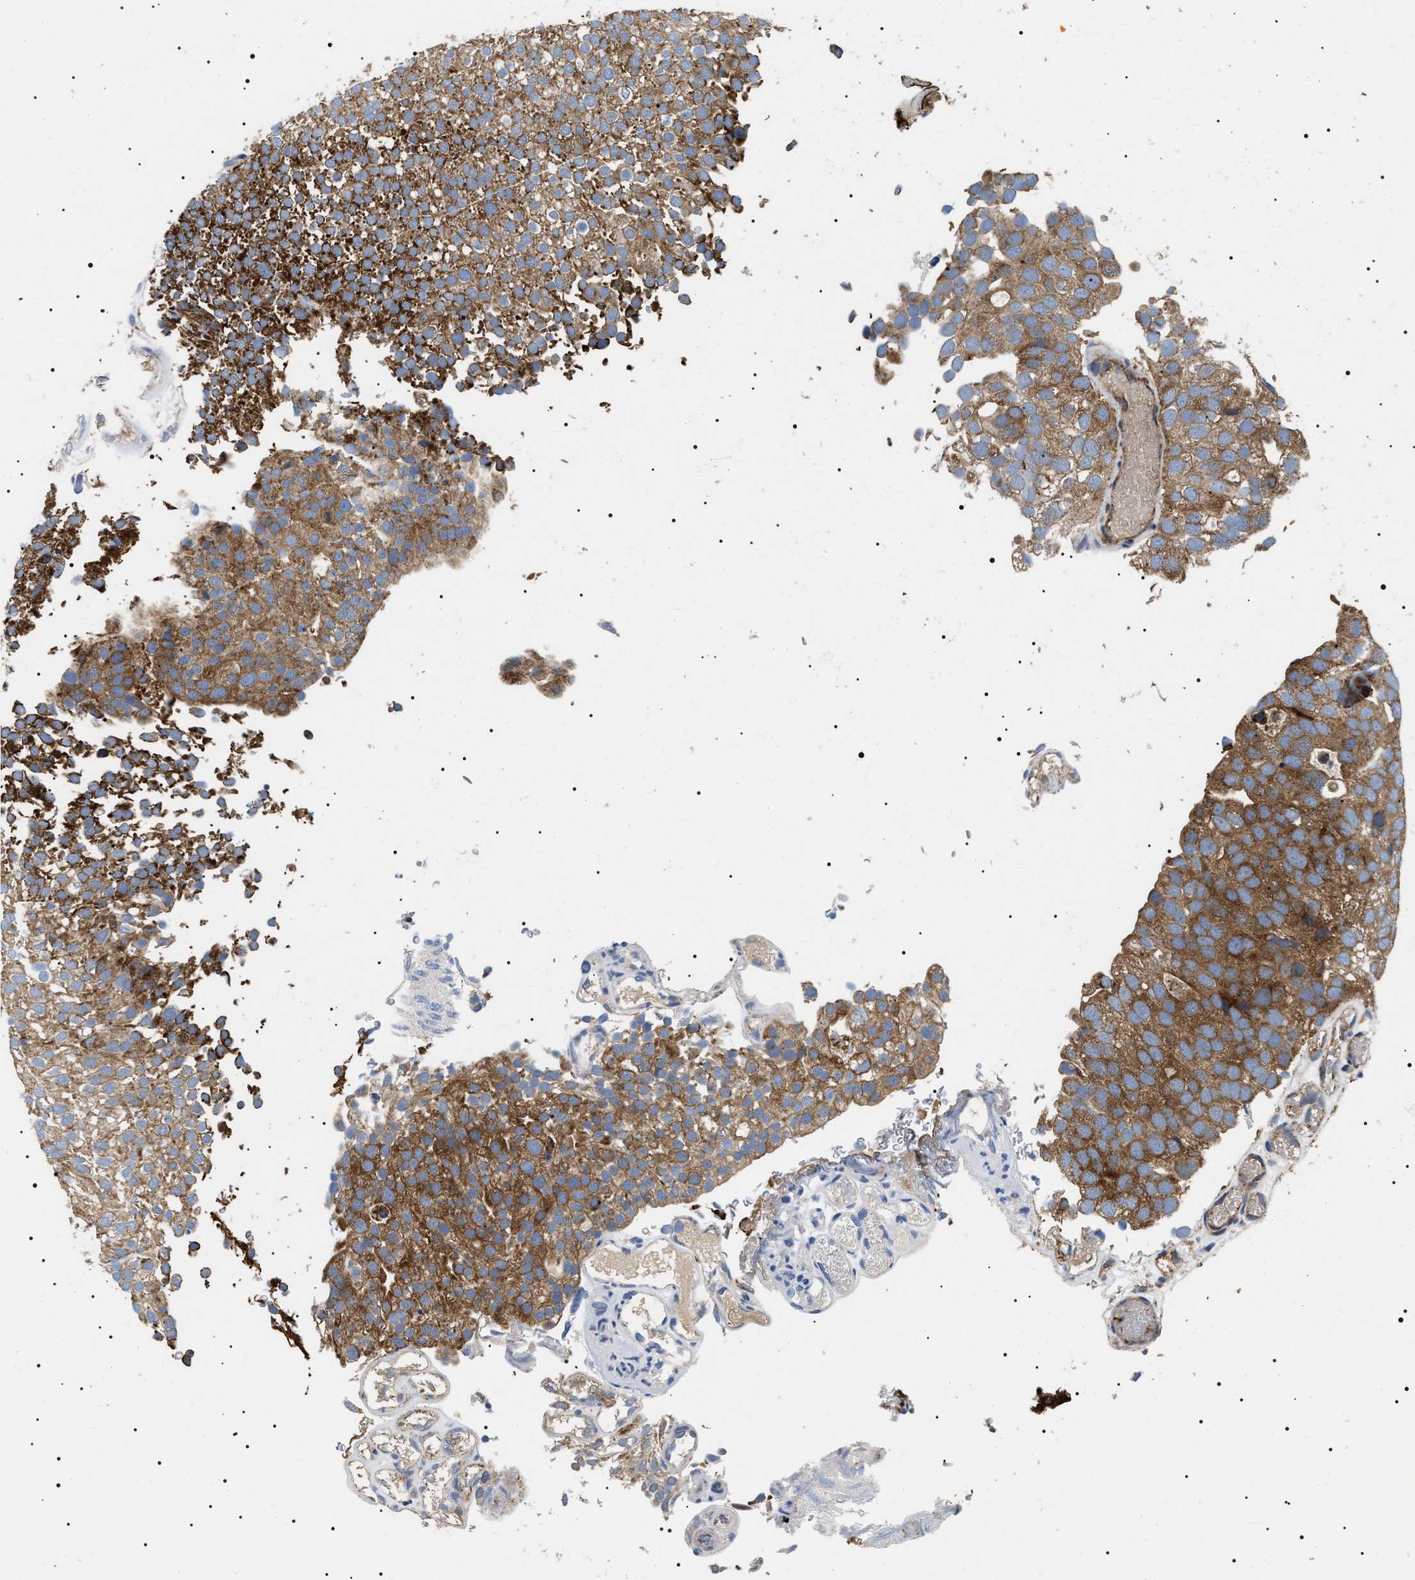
{"staining": {"intensity": "strong", "quantity": ">75%", "location": "cytoplasmic/membranous"}, "tissue": "urothelial cancer", "cell_type": "Tumor cells", "image_type": "cancer", "snomed": [{"axis": "morphology", "description": "Urothelial carcinoma, Low grade"}, {"axis": "topography", "description": "Urinary bladder"}], "caption": "Immunohistochemical staining of human urothelial carcinoma (low-grade) shows high levels of strong cytoplasmic/membranous expression in about >75% of tumor cells.", "gene": "OXSM", "patient": {"sex": "male", "age": 78}}